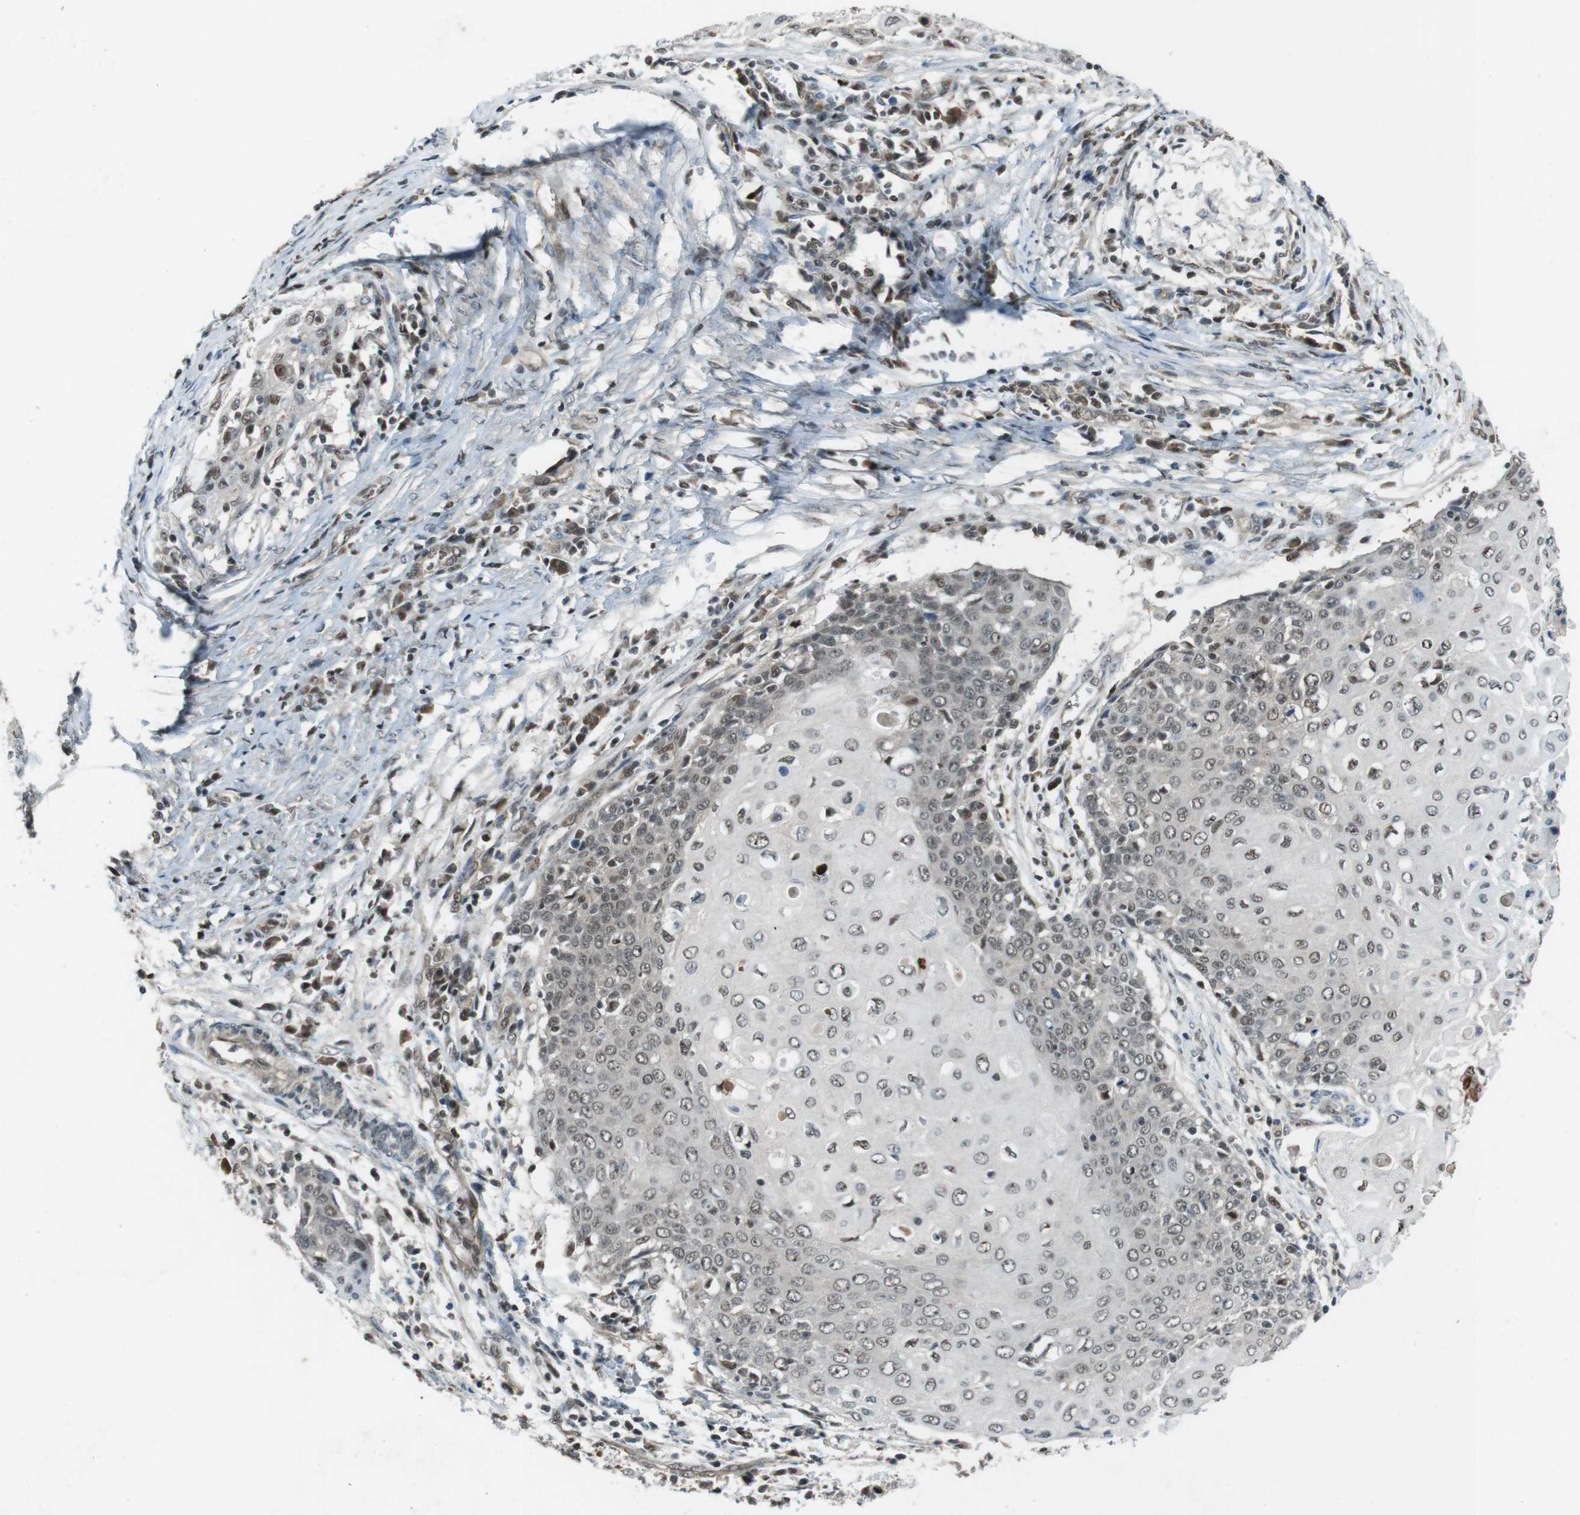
{"staining": {"intensity": "weak", "quantity": ">75%", "location": "nuclear"}, "tissue": "cervical cancer", "cell_type": "Tumor cells", "image_type": "cancer", "snomed": [{"axis": "morphology", "description": "Squamous cell carcinoma, NOS"}, {"axis": "topography", "description": "Cervix"}], "caption": "Human cervical squamous cell carcinoma stained with a protein marker displays weak staining in tumor cells.", "gene": "MAPKAPK5", "patient": {"sex": "female", "age": 39}}